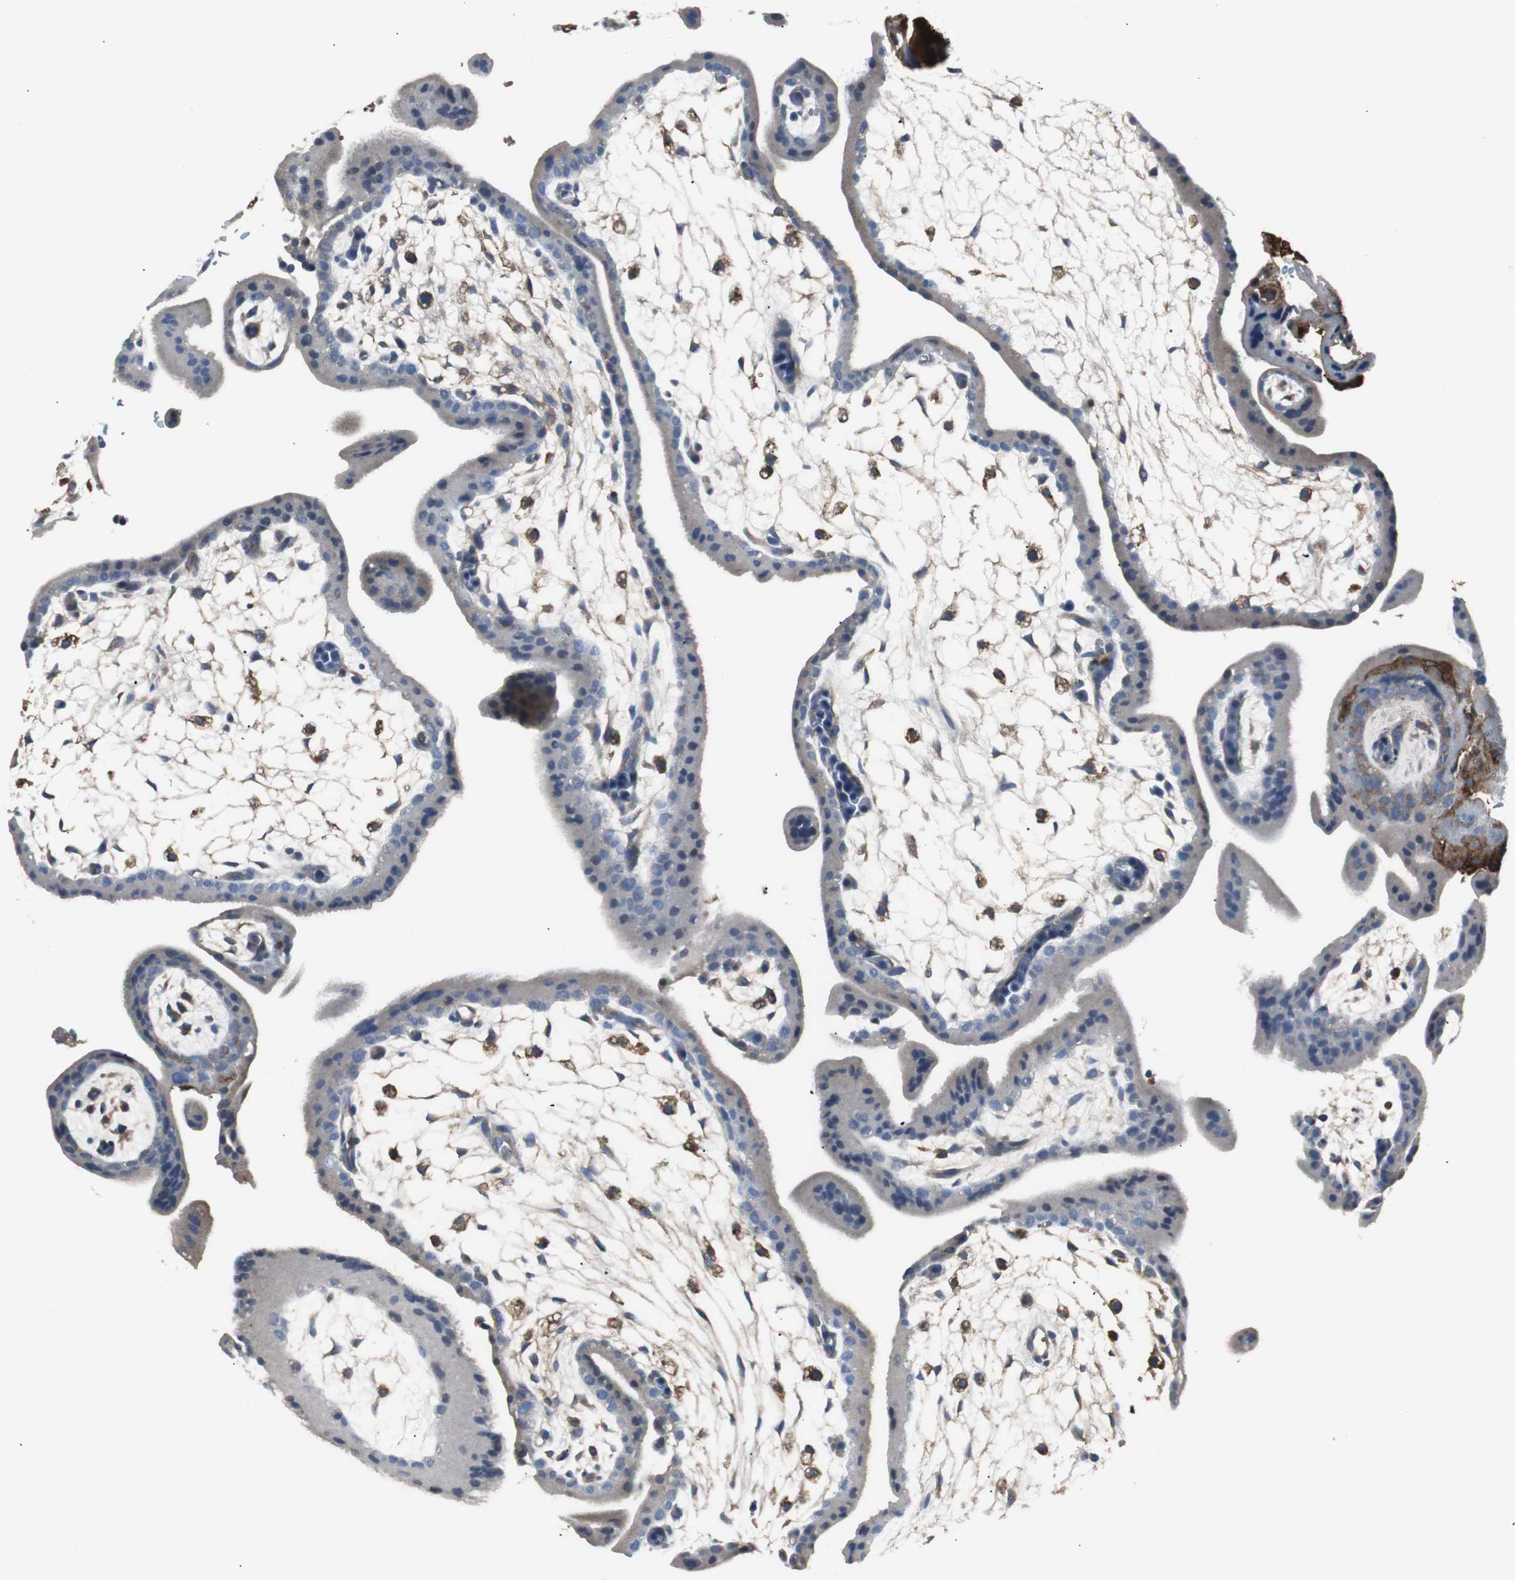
{"staining": {"intensity": "moderate", "quantity": "25%-75%", "location": "cytoplasmic/membranous"}, "tissue": "placenta", "cell_type": "Decidual cells", "image_type": "normal", "snomed": [{"axis": "morphology", "description": "Normal tissue, NOS"}, {"axis": "topography", "description": "Placenta"}], "caption": "Unremarkable placenta exhibits moderate cytoplasmic/membranous expression in about 25%-75% of decidual cells, visualized by immunohistochemistry.", "gene": "B2M", "patient": {"sex": "female", "age": 35}}